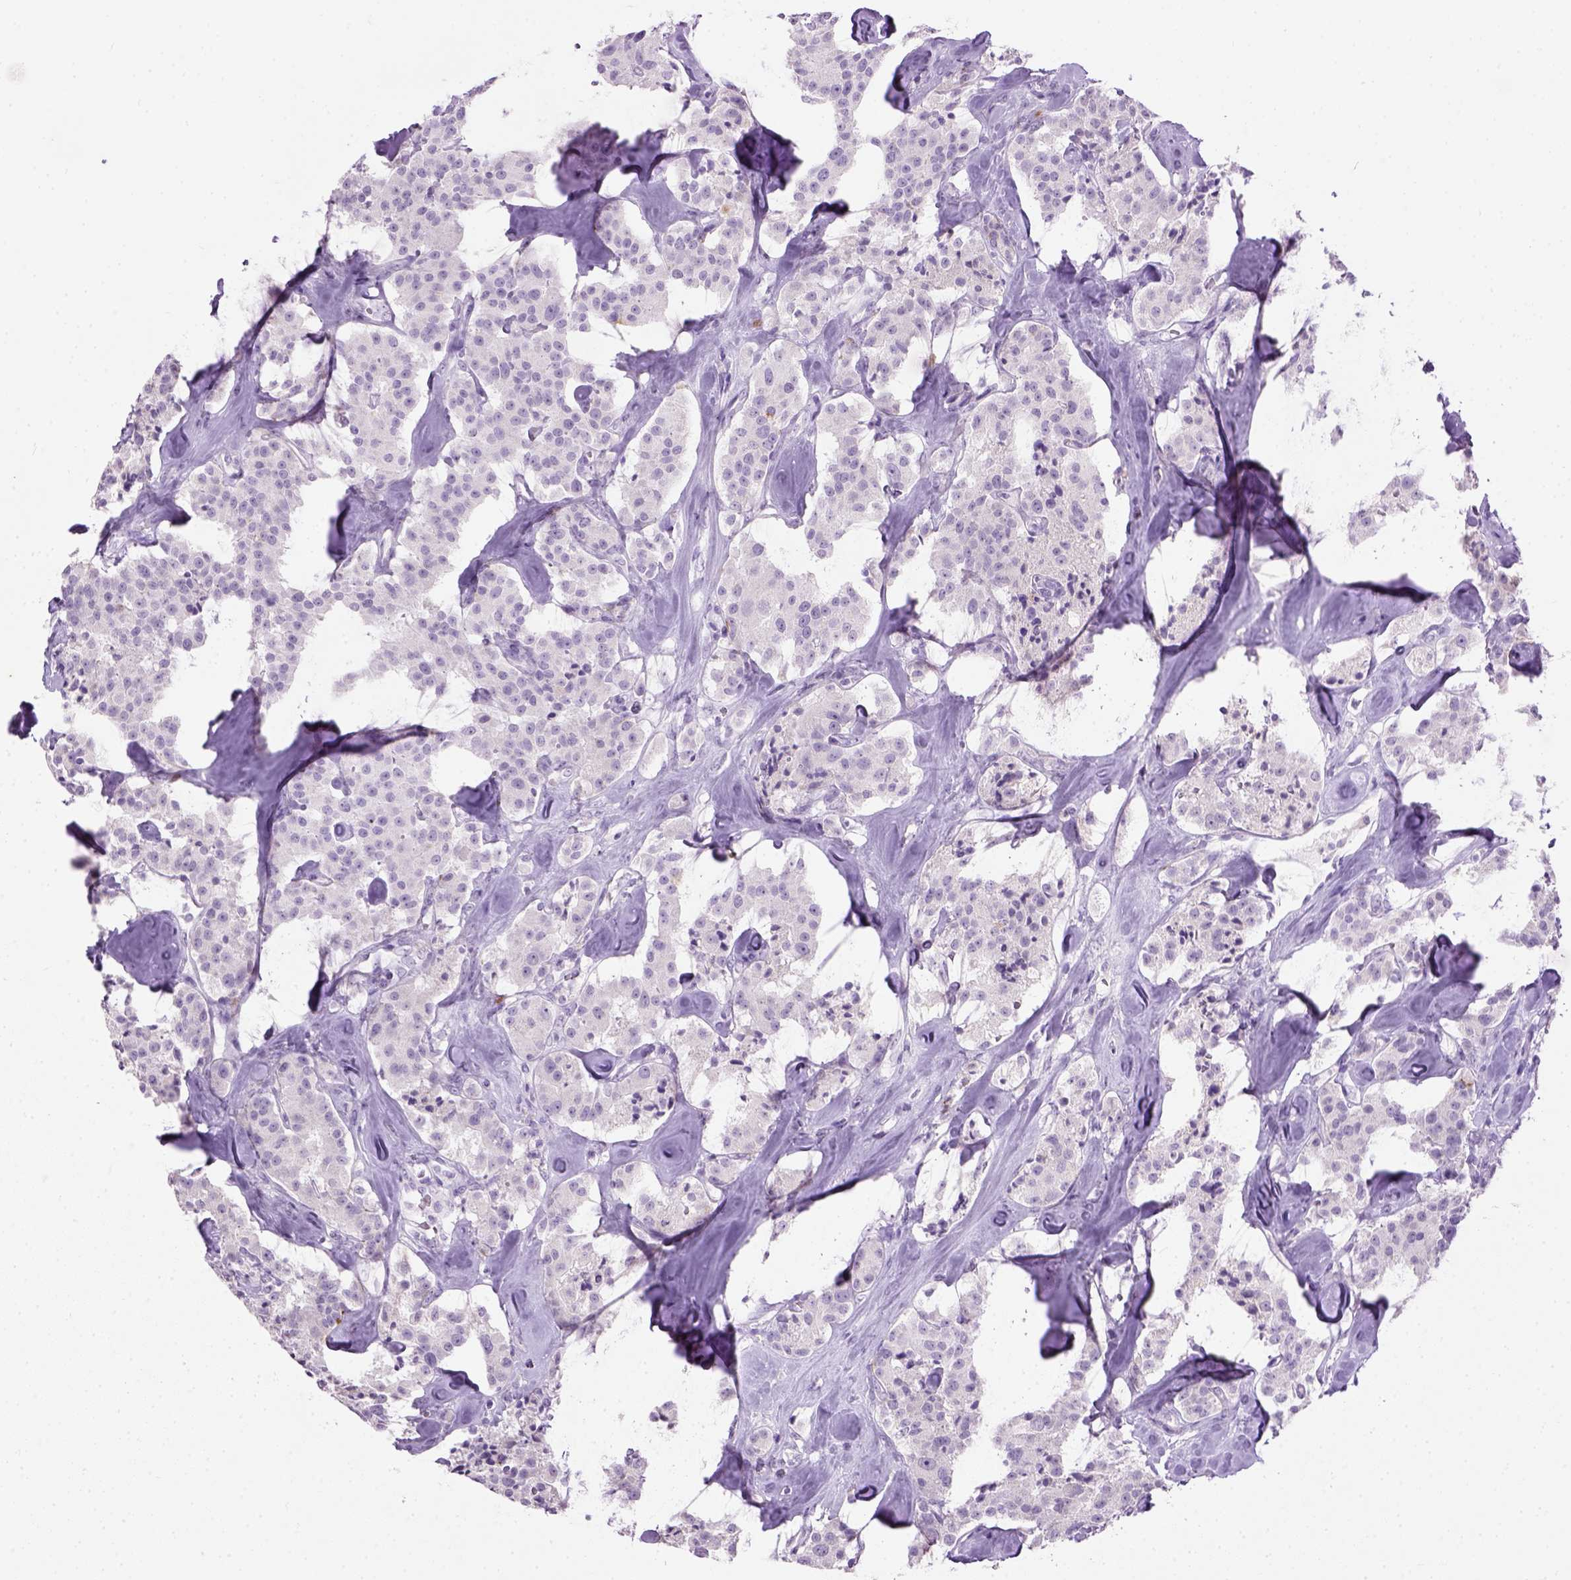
{"staining": {"intensity": "negative", "quantity": "none", "location": "none"}, "tissue": "carcinoid", "cell_type": "Tumor cells", "image_type": "cancer", "snomed": [{"axis": "morphology", "description": "Carcinoid, malignant, NOS"}, {"axis": "topography", "description": "Pancreas"}], "caption": "The micrograph exhibits no significant staining in tumor cells of carcinoid.", "gene": "GABRB2", "patient": {"sex": "male", "age": 41}}